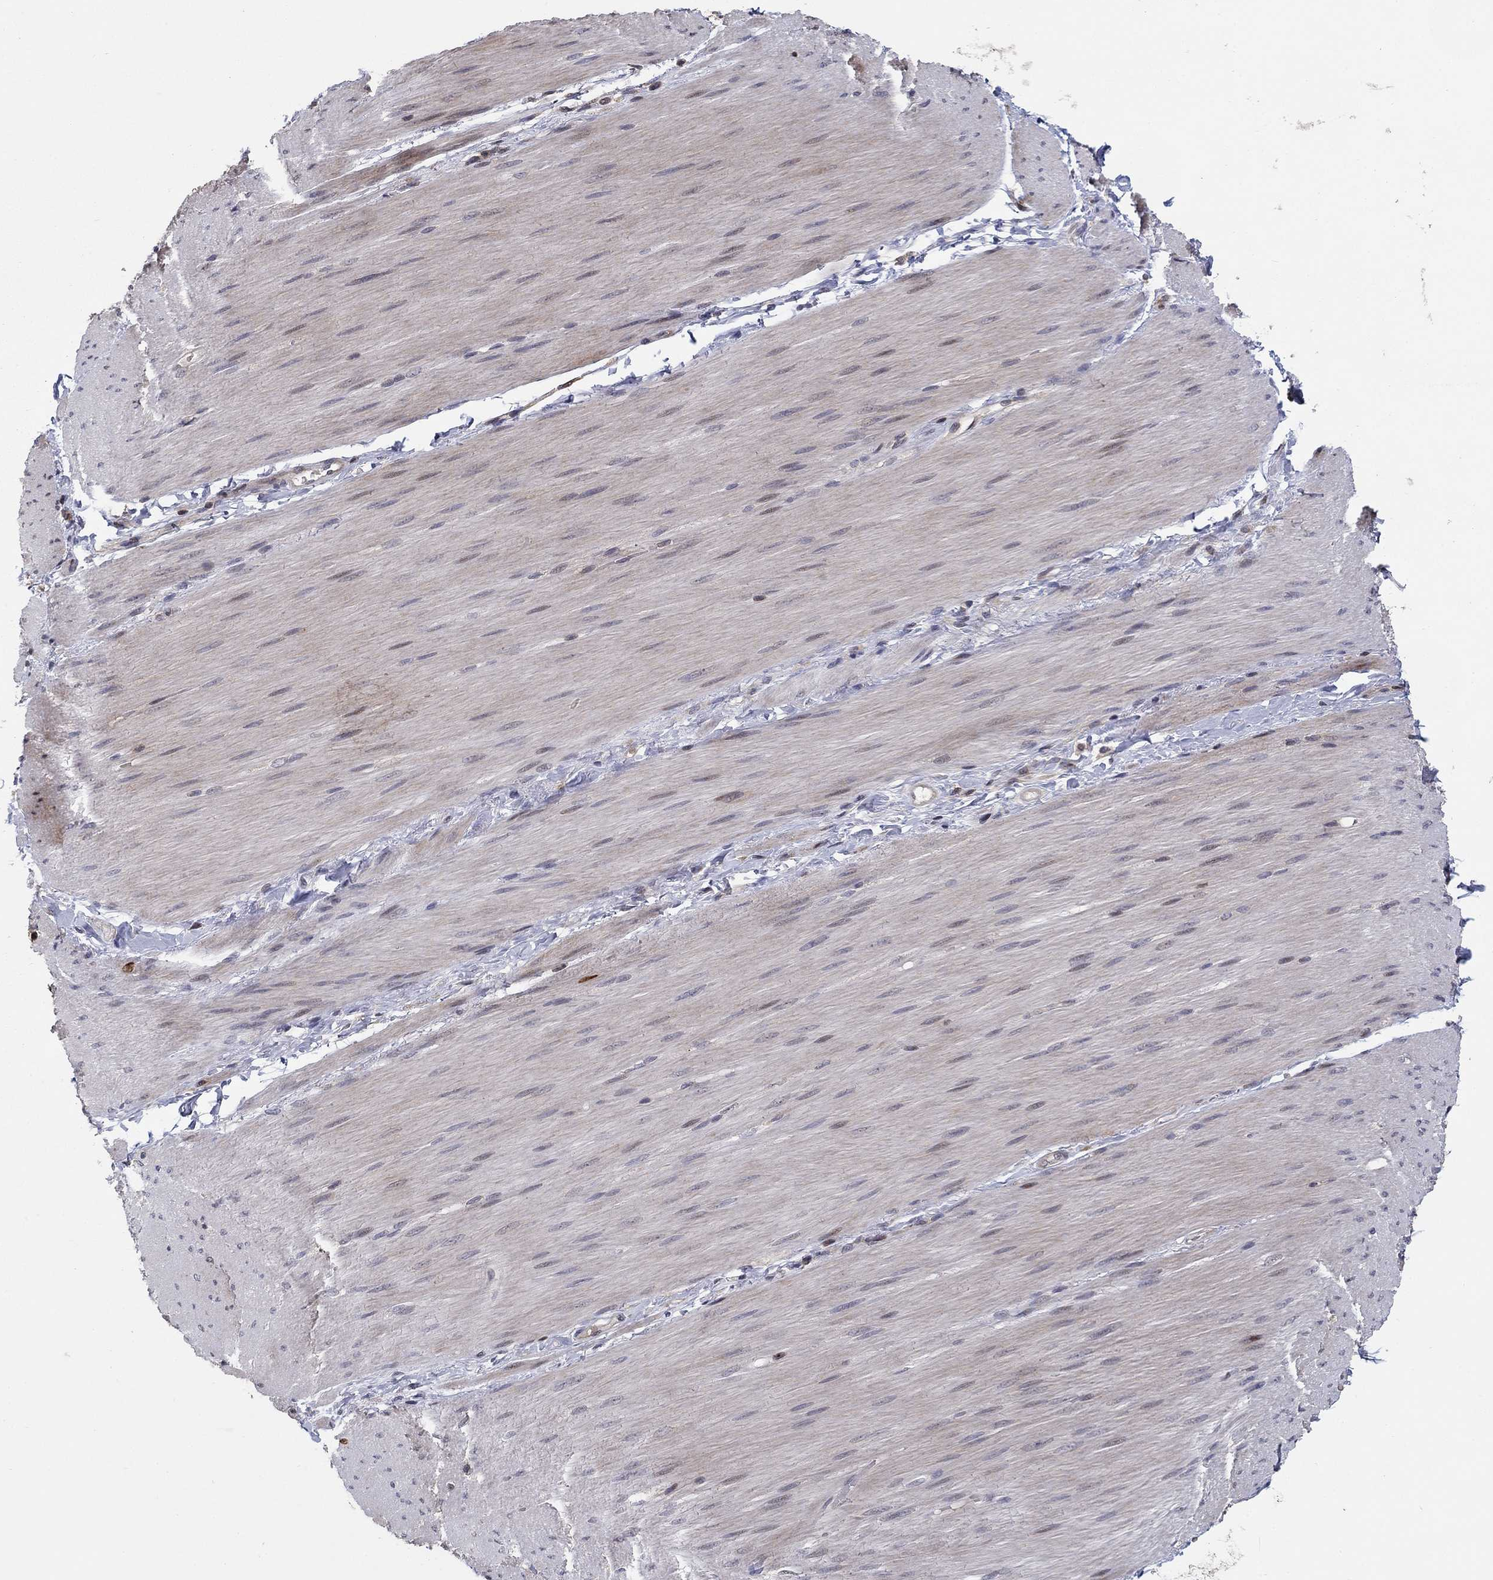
{"staining": {"intensity": "negative", "quantity": "none", "location": "none"}, "tissue": "adipose tissue", "cell_type": "Adipocytes", "image_type": "normal", "snomed": [{"axis": "morphology", "description": "Normal tissue, NOS"}, {"axis": "topography", "description": "Smooth muscle"}, {"axis": "topography", "description": "Duodenum"}, {"axis": "topography", "description": "Peripheral nerve tissue"}], "caption": "High power microscopy micrograph of an immunohistochemistry (IHC) image of unremarkable adipose tissue, revealing no significant positivity in adipocytes. Brightfield microscopy of immunohistochemistry (IHC) stained with DAB (brown) and hematoxylin (blue), captured at high magnification.", "gene": "LPCAT4", "patient": {"sex": "female", "age": 61}}